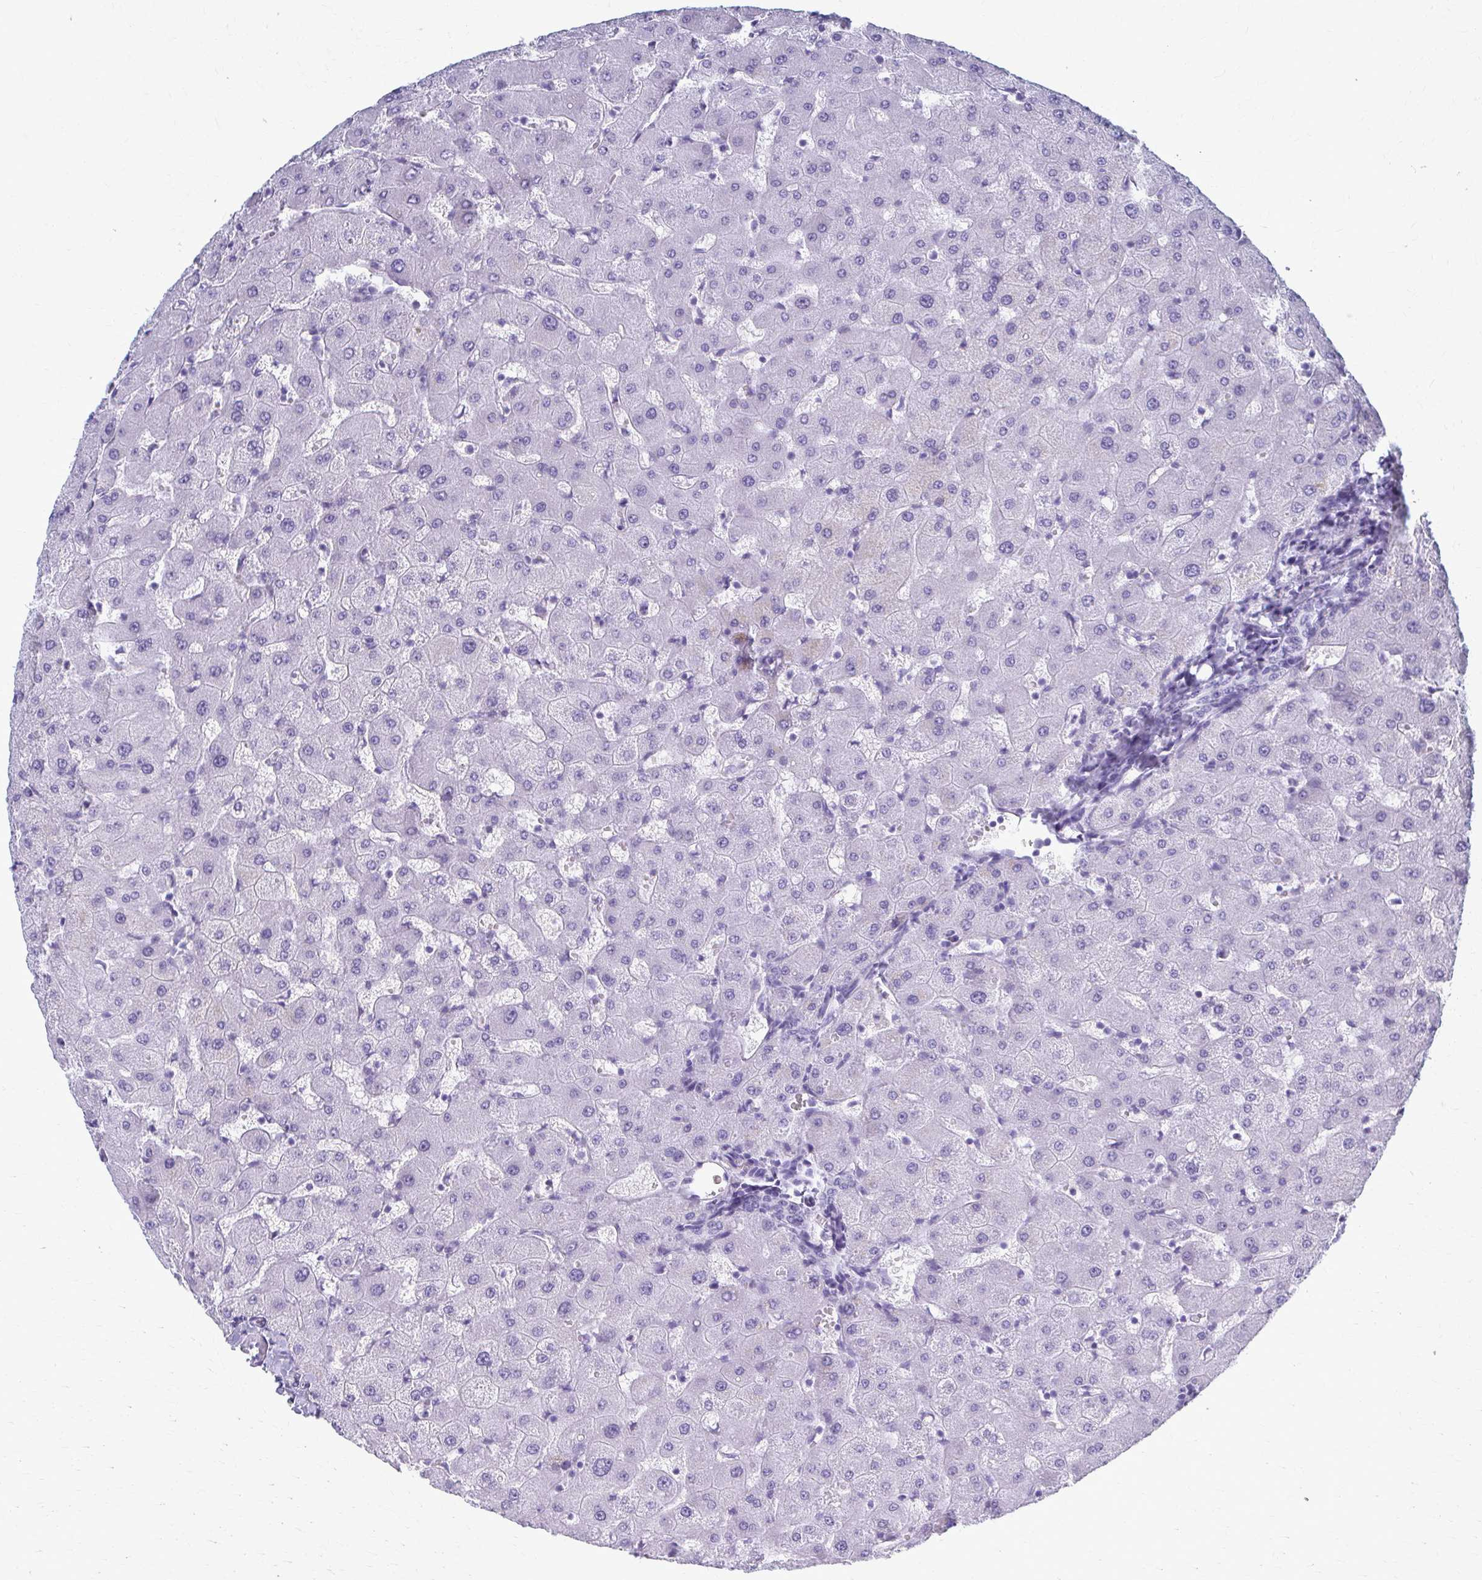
{"staining": {"intensity": "negative", "quantity": "none", "location": "none"}, "tissue": "liver", "cell_type": "Cholangiocytes", "image_type": "normal", "snomed": [{"axis": "morphology", "description": "Normal tissue, NOS"}, {"axis": "topography", "description": "Liver"}], "caption": "A high-resolution histopathology image shows immunohistochemistry staining of benign liver, which shows no significant positivity in cholangiocytes. (Brightfield microscopy of DAB (3,3'-diaminobenzidine) immunohistochemistry at high magnification).", "gene": "CELF5", "patient": {"sex": "female", "age": 63}}